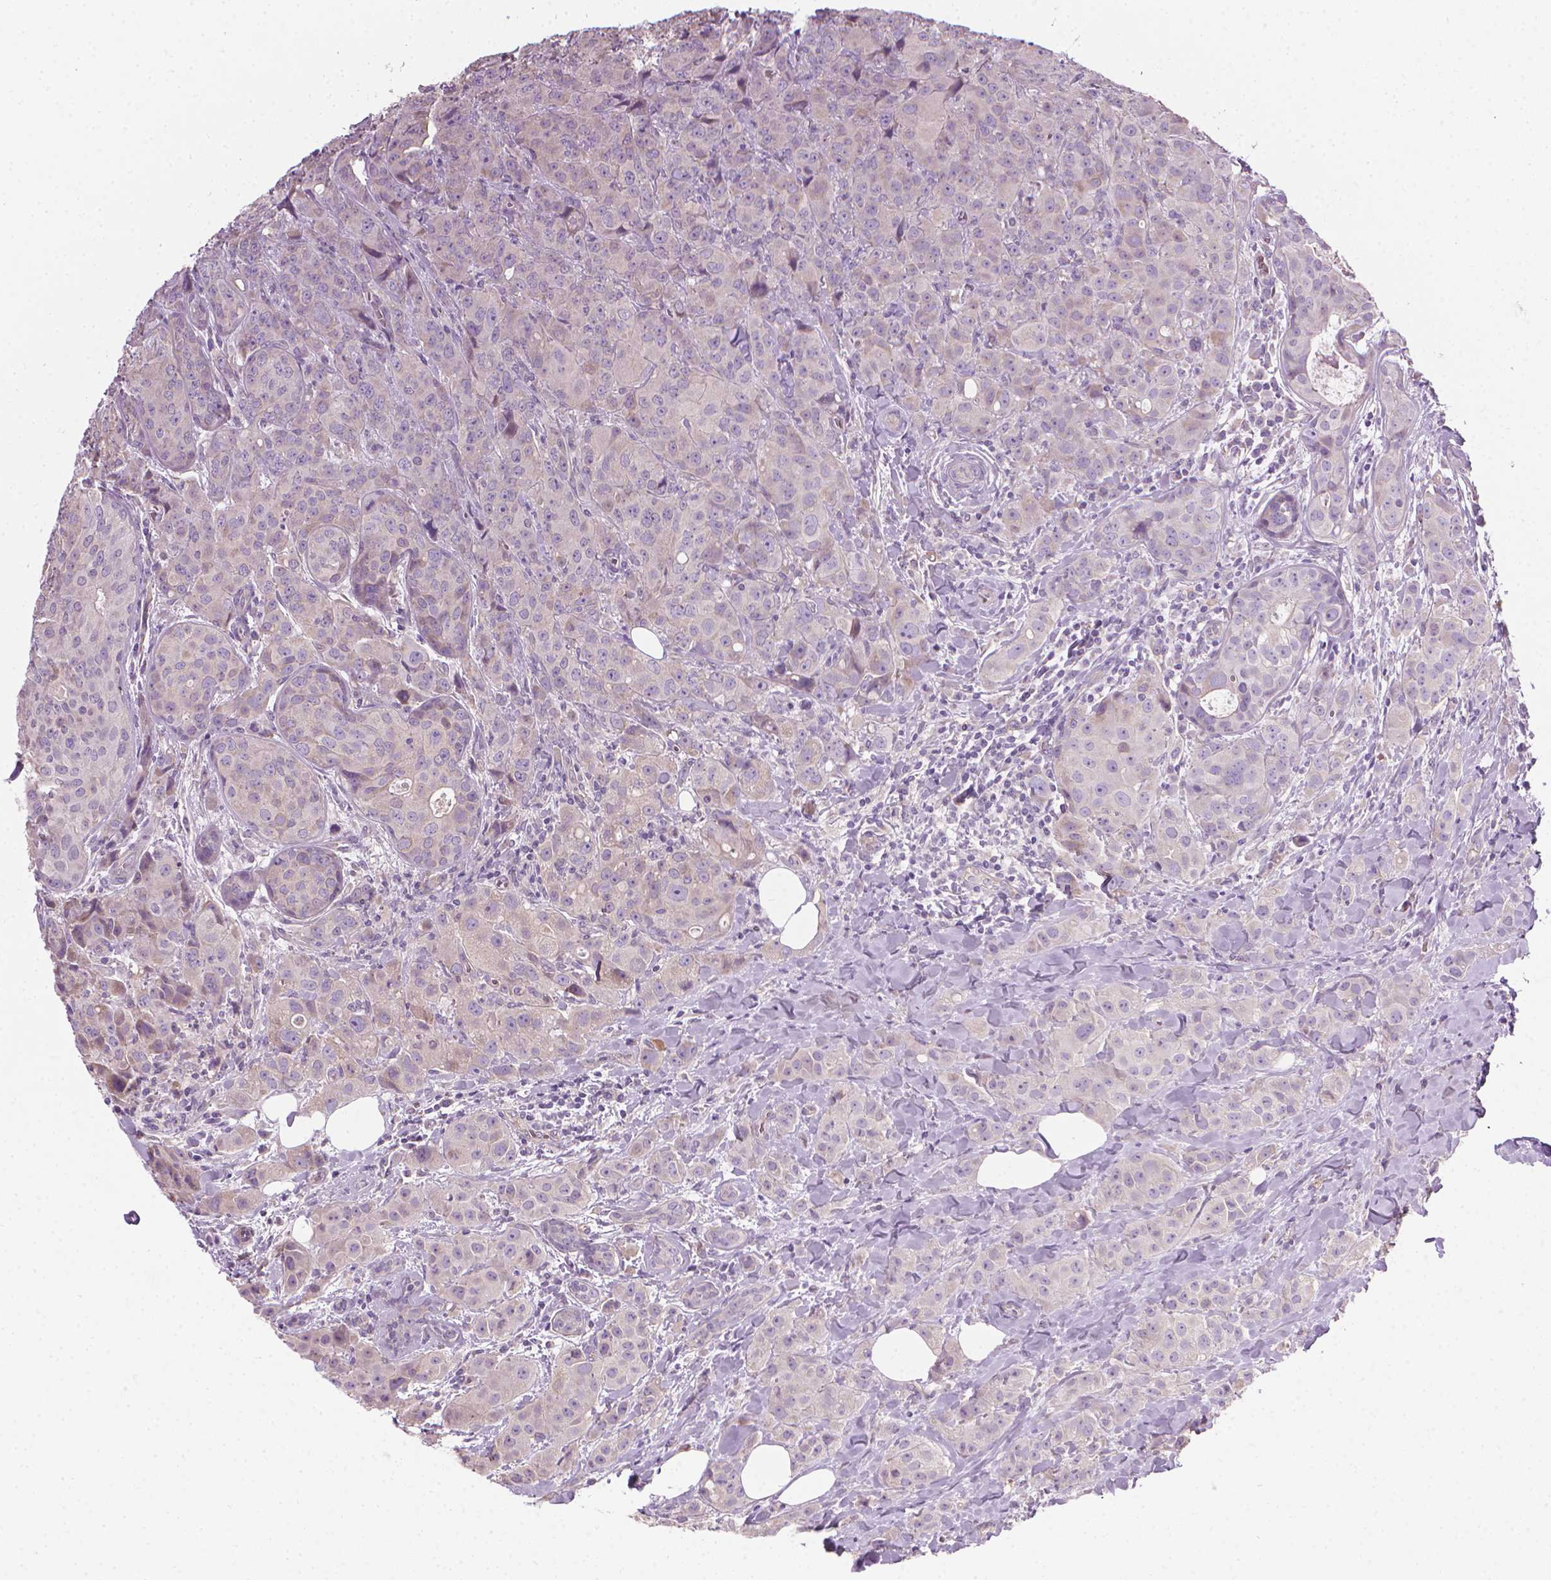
{"staining": {"intensity": "negative", "quantity": "none", "location": "none"}, "tissue": "breast cancer", "cell_type": "Tumor cells", "image_type": "cancer", "snomed": [{"axis": "morphology", "description": "Duct carcinoma"}, {"axis": "topography", "description": "Breast"}], "caption": "Tumor cells show no significant positivity in breast cancer.", "gene": "RIIAD1", "patient": {"sex": "female", "age": 43}}